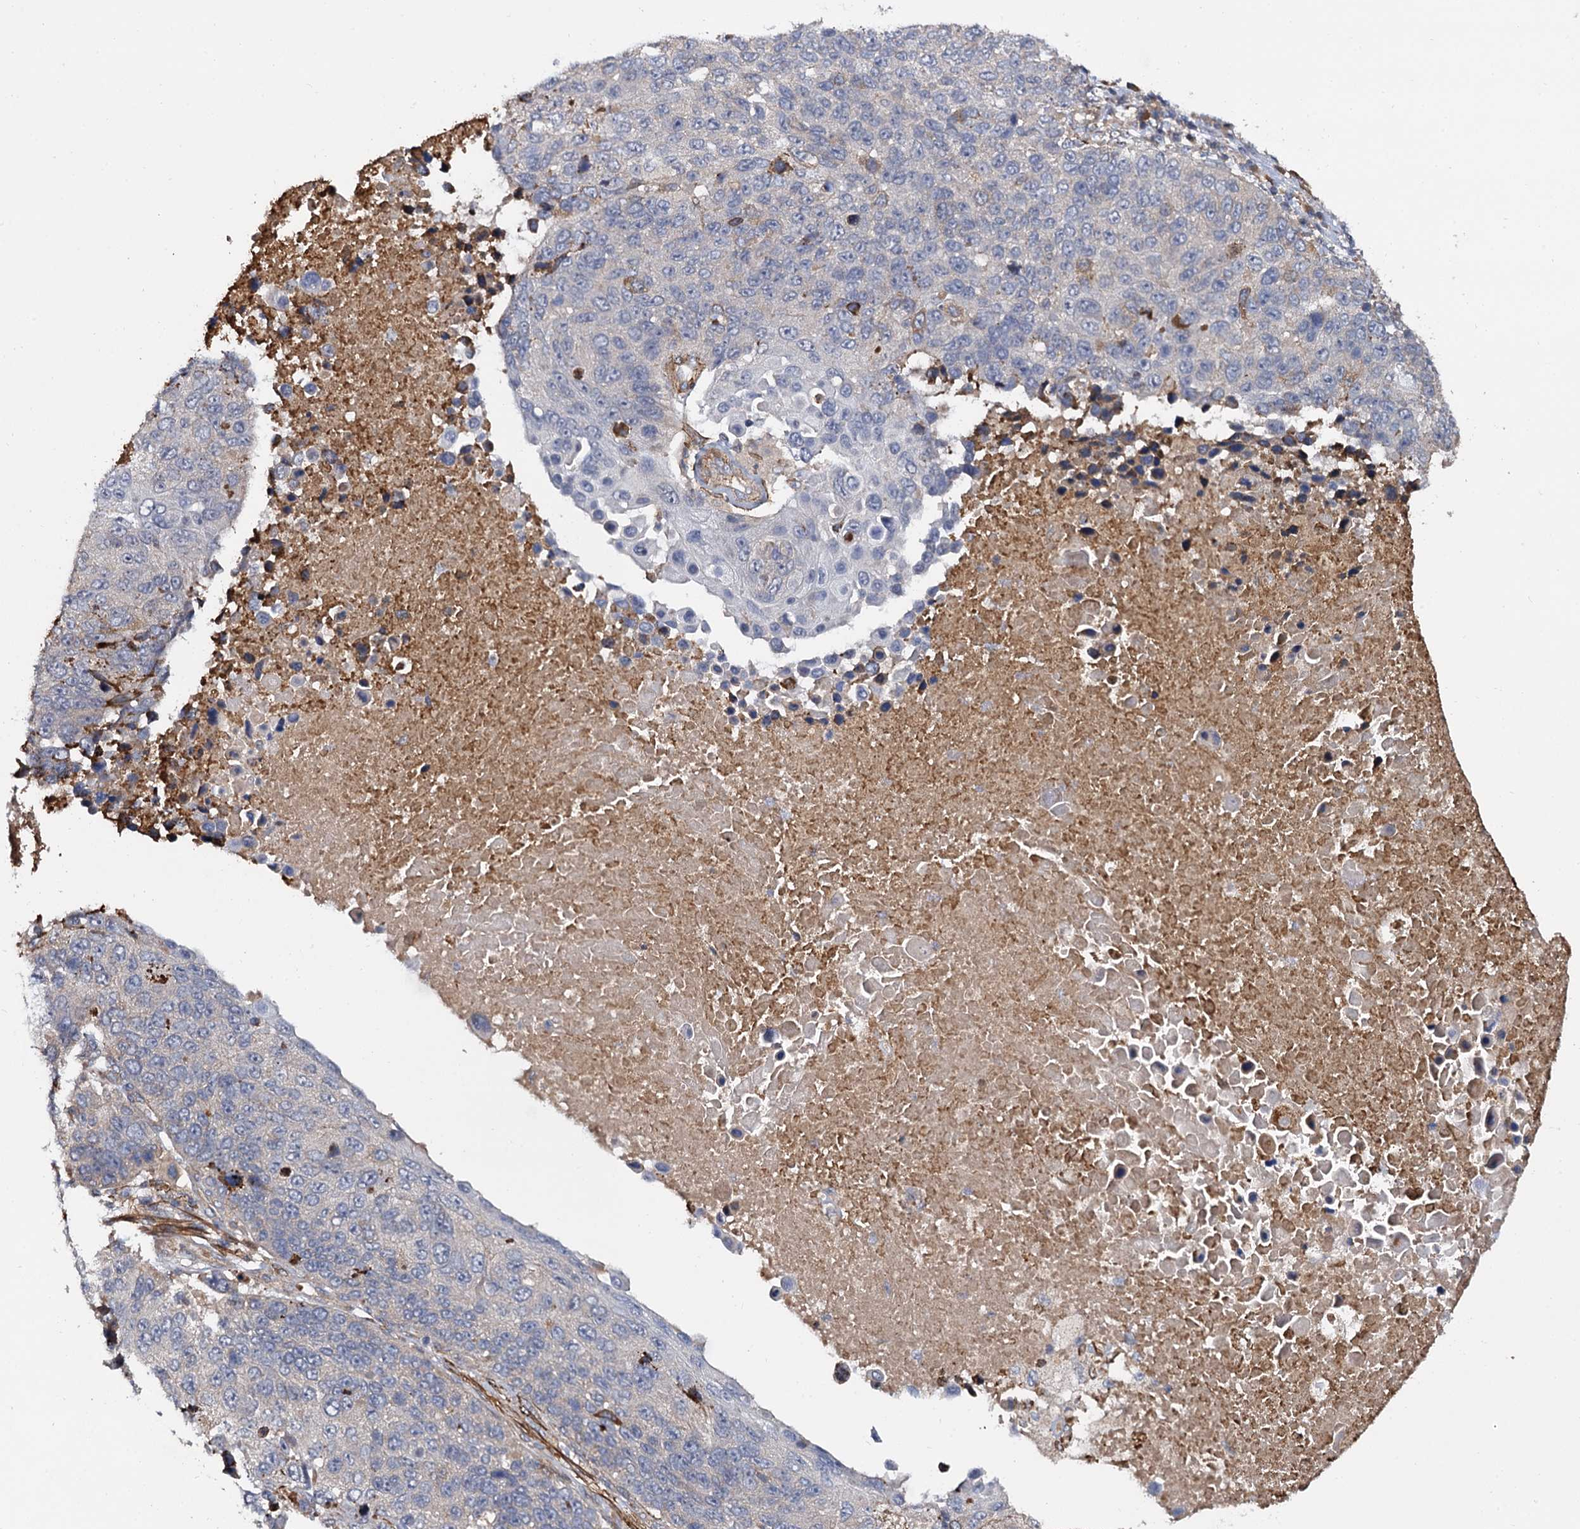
{"staining": {"intensity": "negative", "quantity": "none", "location": "none"}, "tissue": "lung cancer", "cell_type": "Tumor cells", "image_type": "cancer", "snomed": [{"axis": "morphology", "description": "Normal tissue, NOS"}, {"axis": "morphology", "description": "Squamous cell carcinoma, NOS"}, {"axis": "topography", "description": "Lymph node"}, {"axis": "topography", "description": "Lung"}], "caption": "There is no significant staining in tumor cells of lung cancer (squamous cell carcinoma). (Immunohistochemistry (ihc), brightfield microscopy, high magnification).", "gene": "ISM2", "patient": {"sex": "male", "age": 66}}